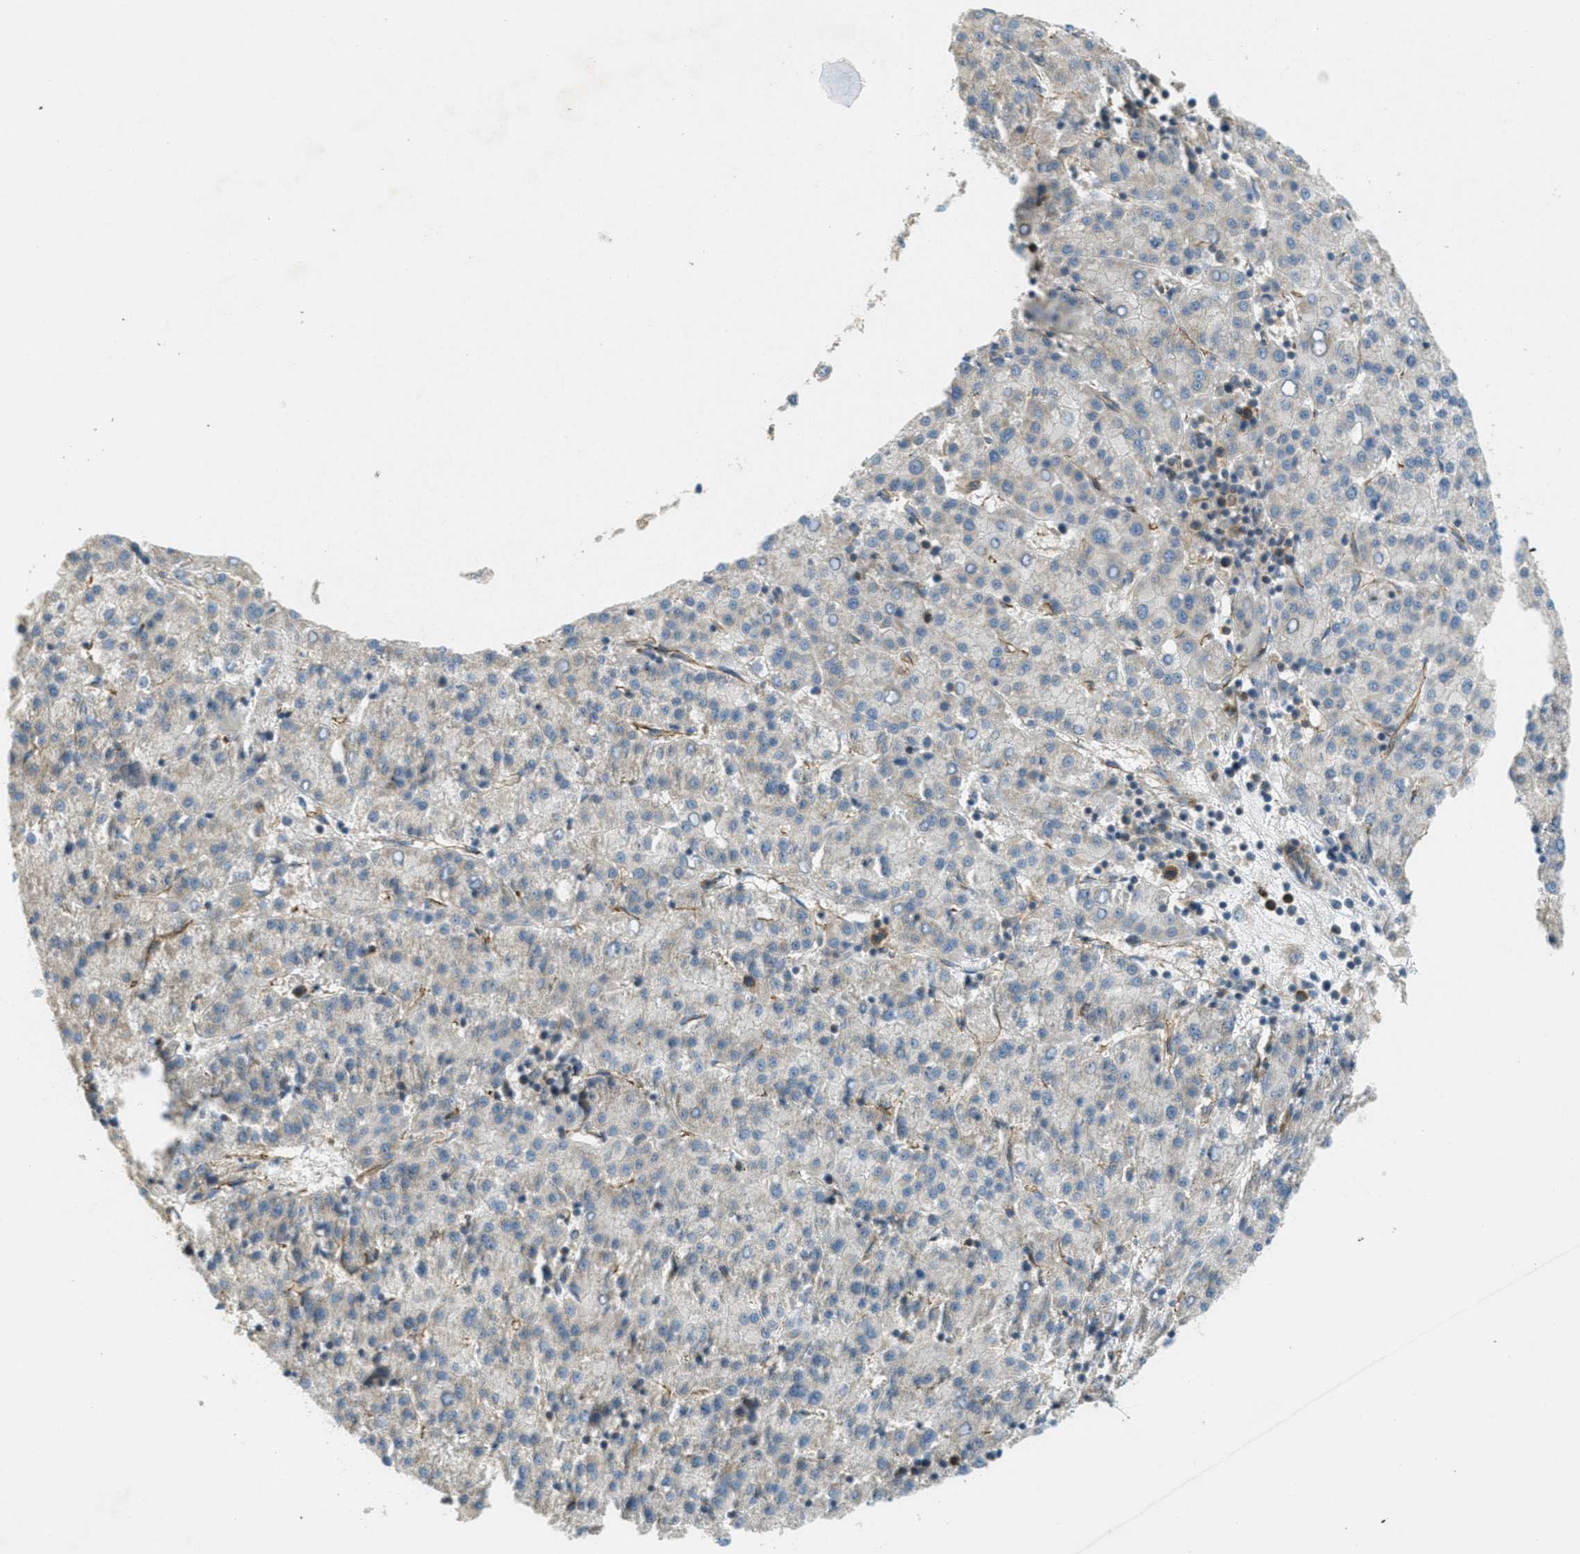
{"staining": {"intensity": "negative", "quantity": "none", "location": "none"}, "tissue": "liver cancer", "cell_type": "Tumor cells", "image_type": "cancer", "snomed": [{"axis": "morphology", "description": "Carcinoma, Hepatocellular, NOS"}, {"axis": "topography", "description": "Liver"}], "caption": "A histopathology image of human liver hepatocellular carcinoma is negative for staining in tumor cells. (DAB (3,3'-diaminobenzidine) immunohistochemistry (IHC) with hematoxylin counter stain).", "gene": "JCAD", "patient": {"sex": "female", "age": 58}}